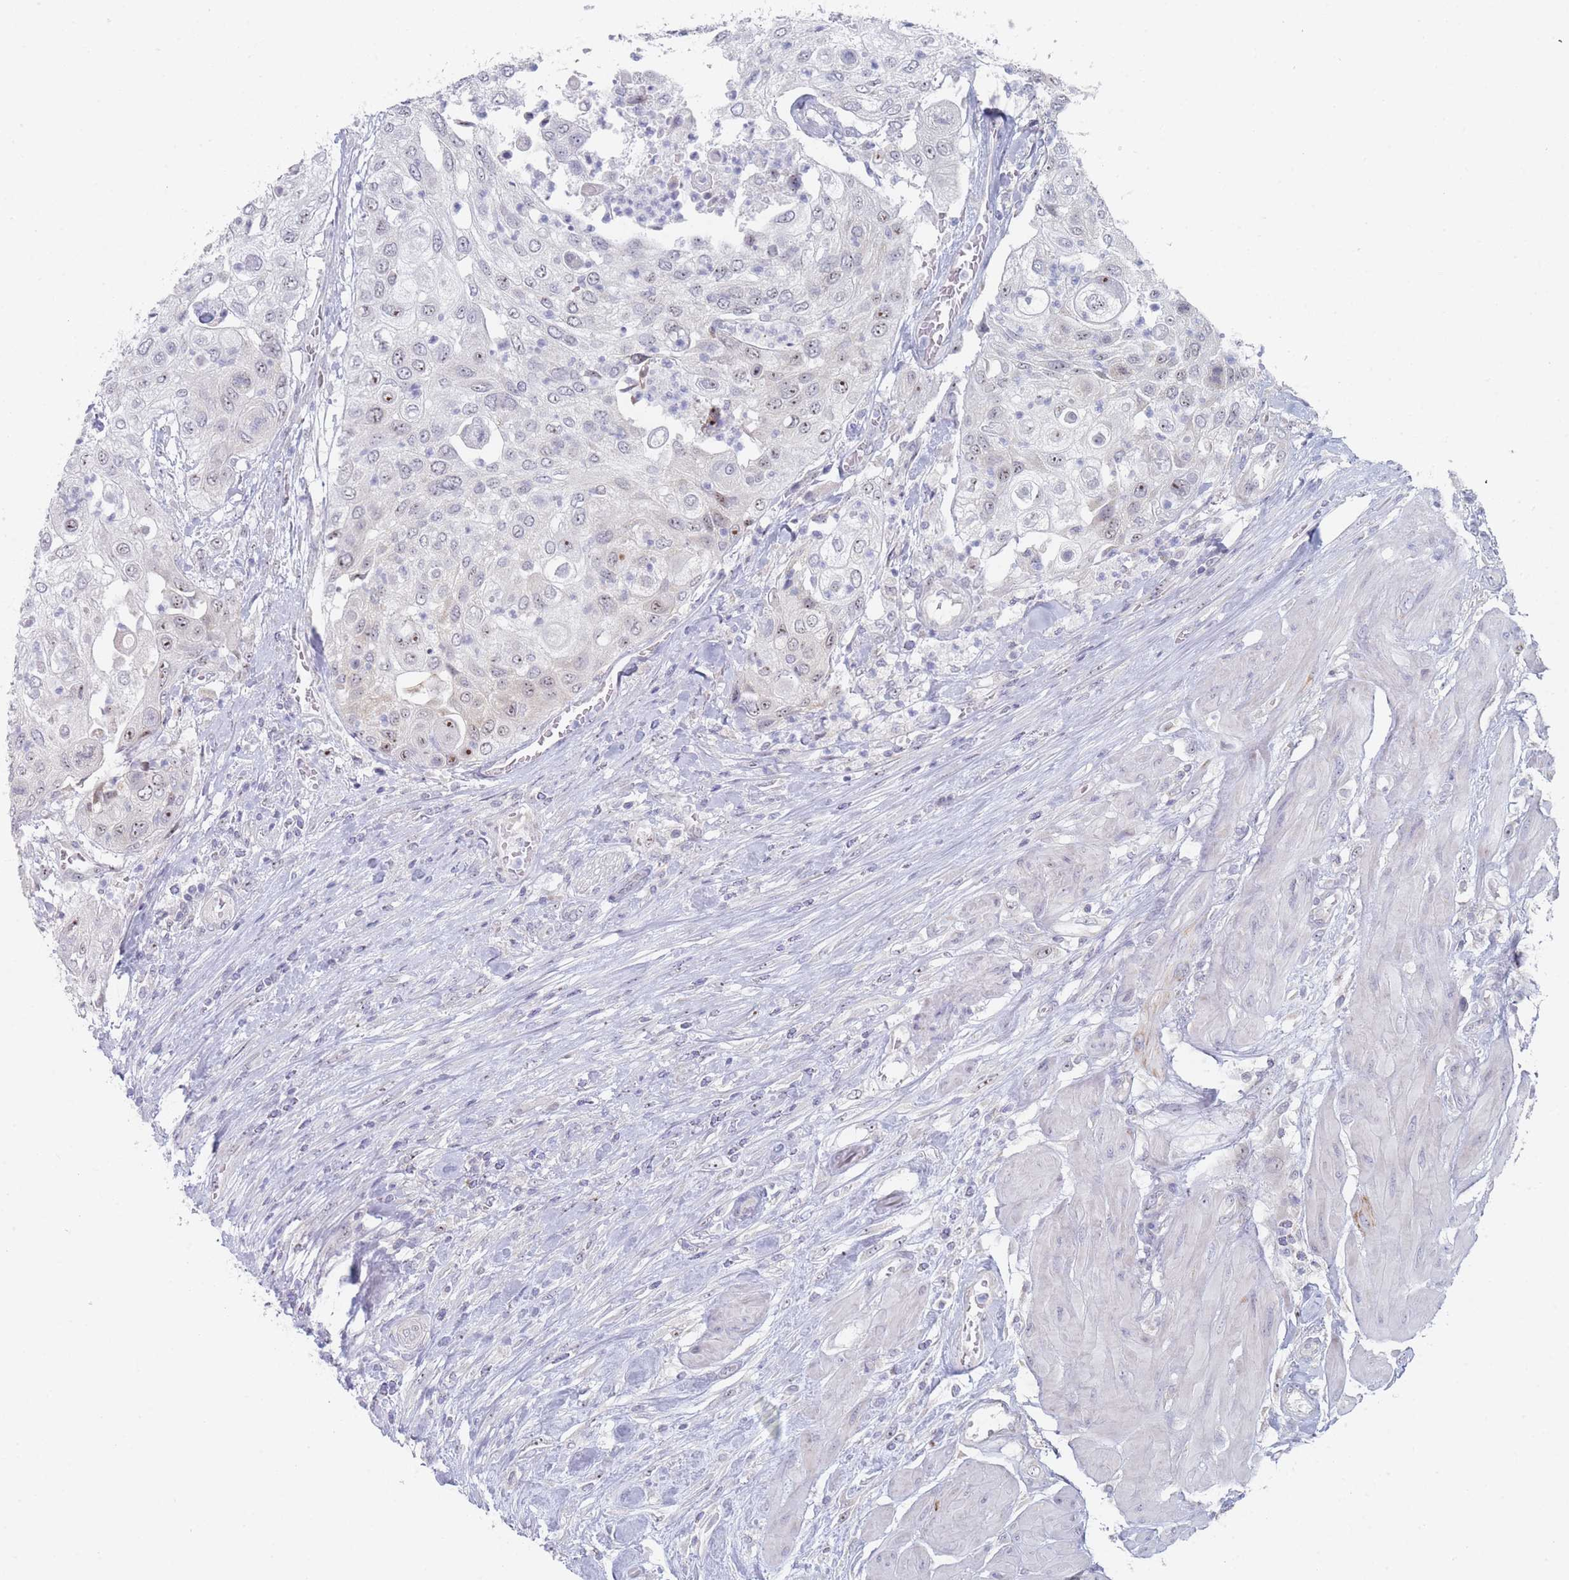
{"staining": {"intensity": "moderate", "quantity": "<25%", "location": "nuclear"}, "tissue": "urothelial cancer", "cell_type": "Tumor cells", "image_type": "cancer", "snomed": [{"axis": "morphology", "description": "Urothelial carcinoma, High grade"}, {"axis": "topography", "description": "Urinary bladder"}], "caption": "DAB (3,3'-diaminobenzidine) immunohistochemical staining of human urothelial carcinoma (high-grade) exhibits moderate nuclear protein staining in about <25% of tumor cells. Nuclei are stained in blue.", "gene": "RNF8", "patient": {"sex": "female", "age": 79}}